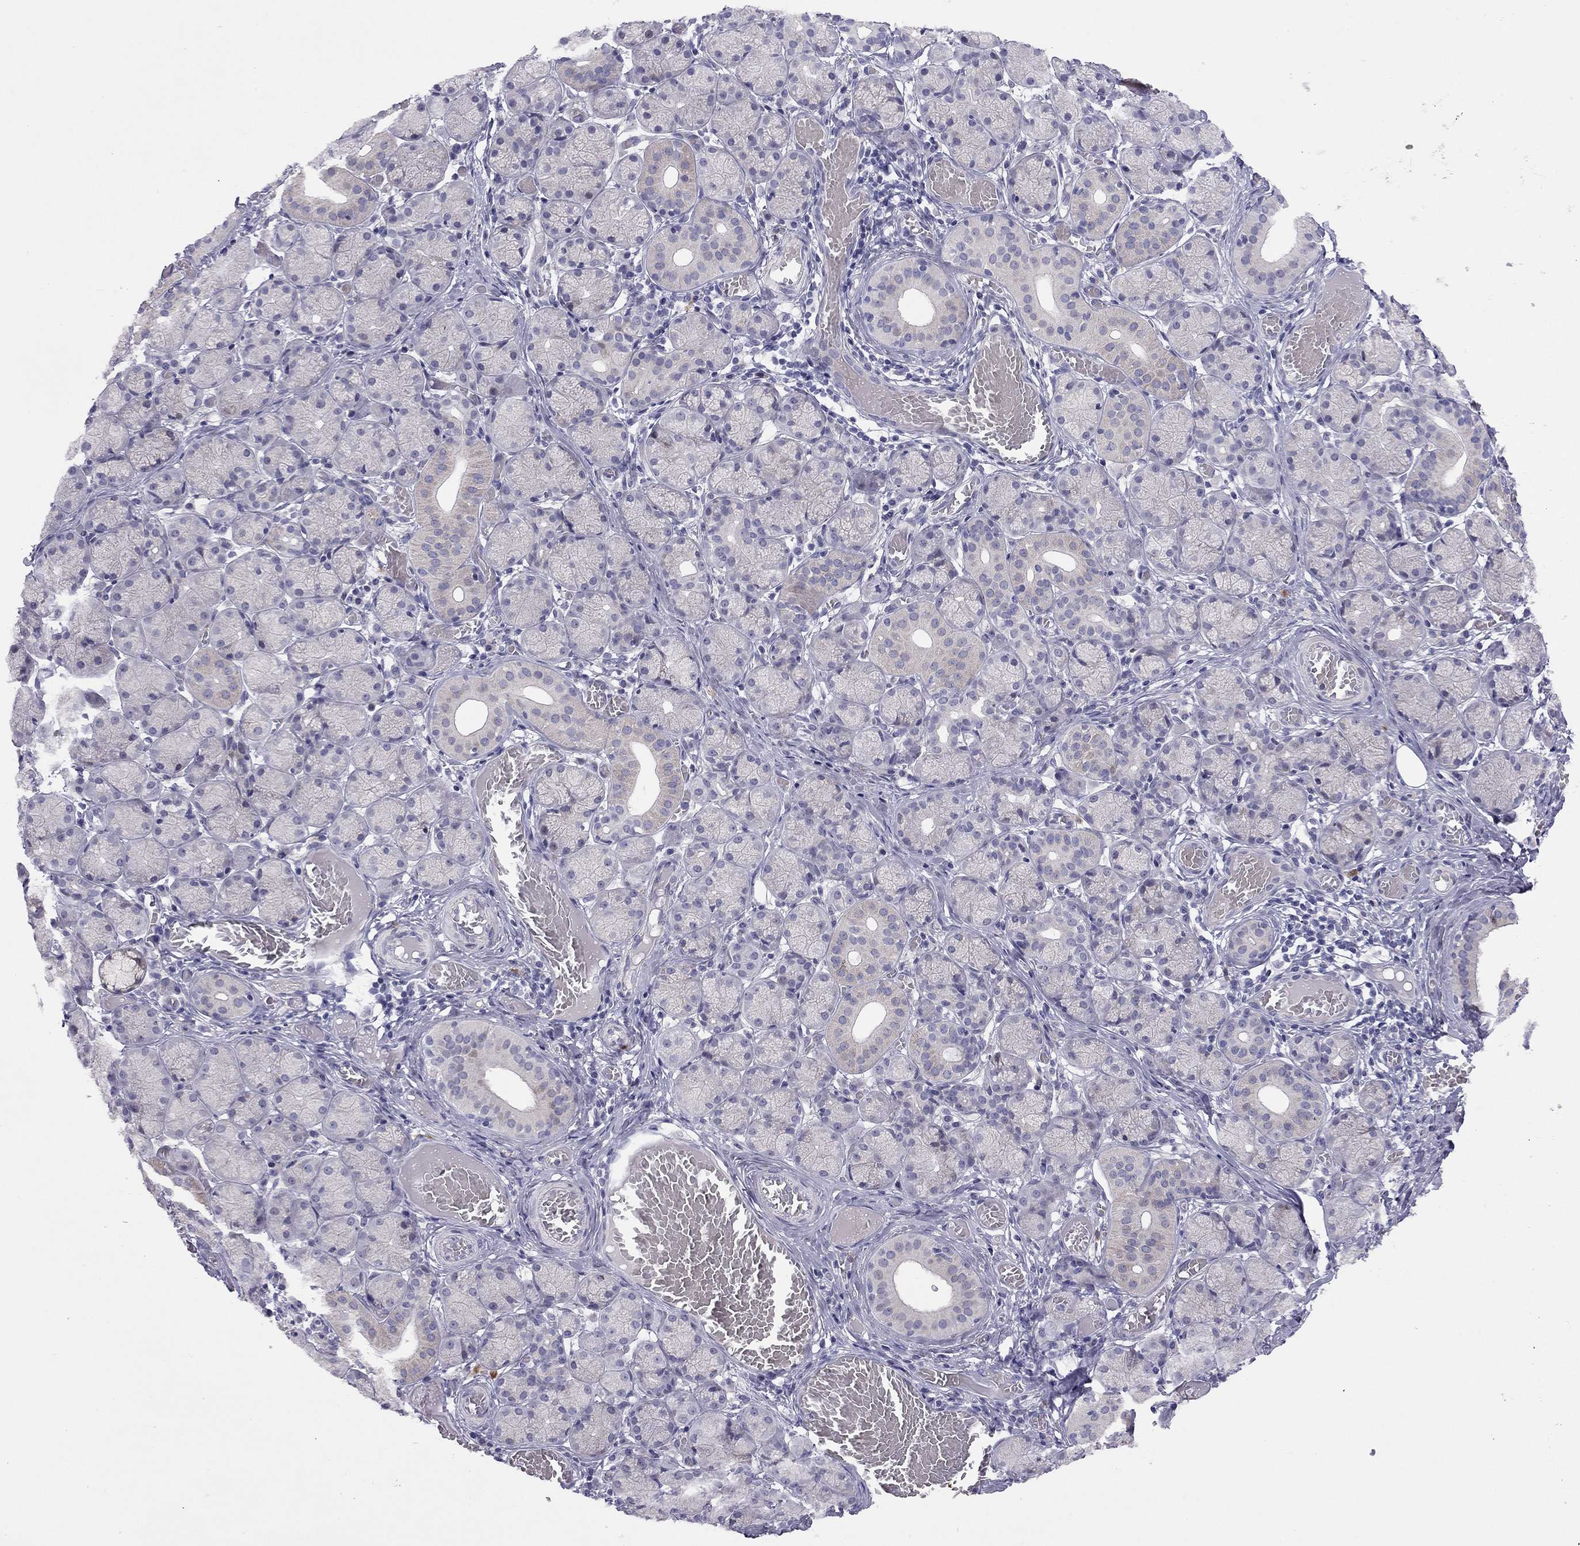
{"staining": {"intensity": "negative", "quantity": "none", "location": "none"}, "tissue": "salivary gland", "cell_type": "Glandular cells", "image_type": "normal", "snomed": [{"axis": "morphology", "description": "Normal tissue, NOS"}, {"axis": "topography", "description": "Salivary gland"}, {"axis": "topography", "description": "Peripheral nerve tissue"}], "caption": "A high-resolution histopathology image shows IHC staining of normal salivary gland, which shows no significant positivity in glandular cells.", "gene": "C8orf88", "patient": {"sex": "female", "age": 24}}